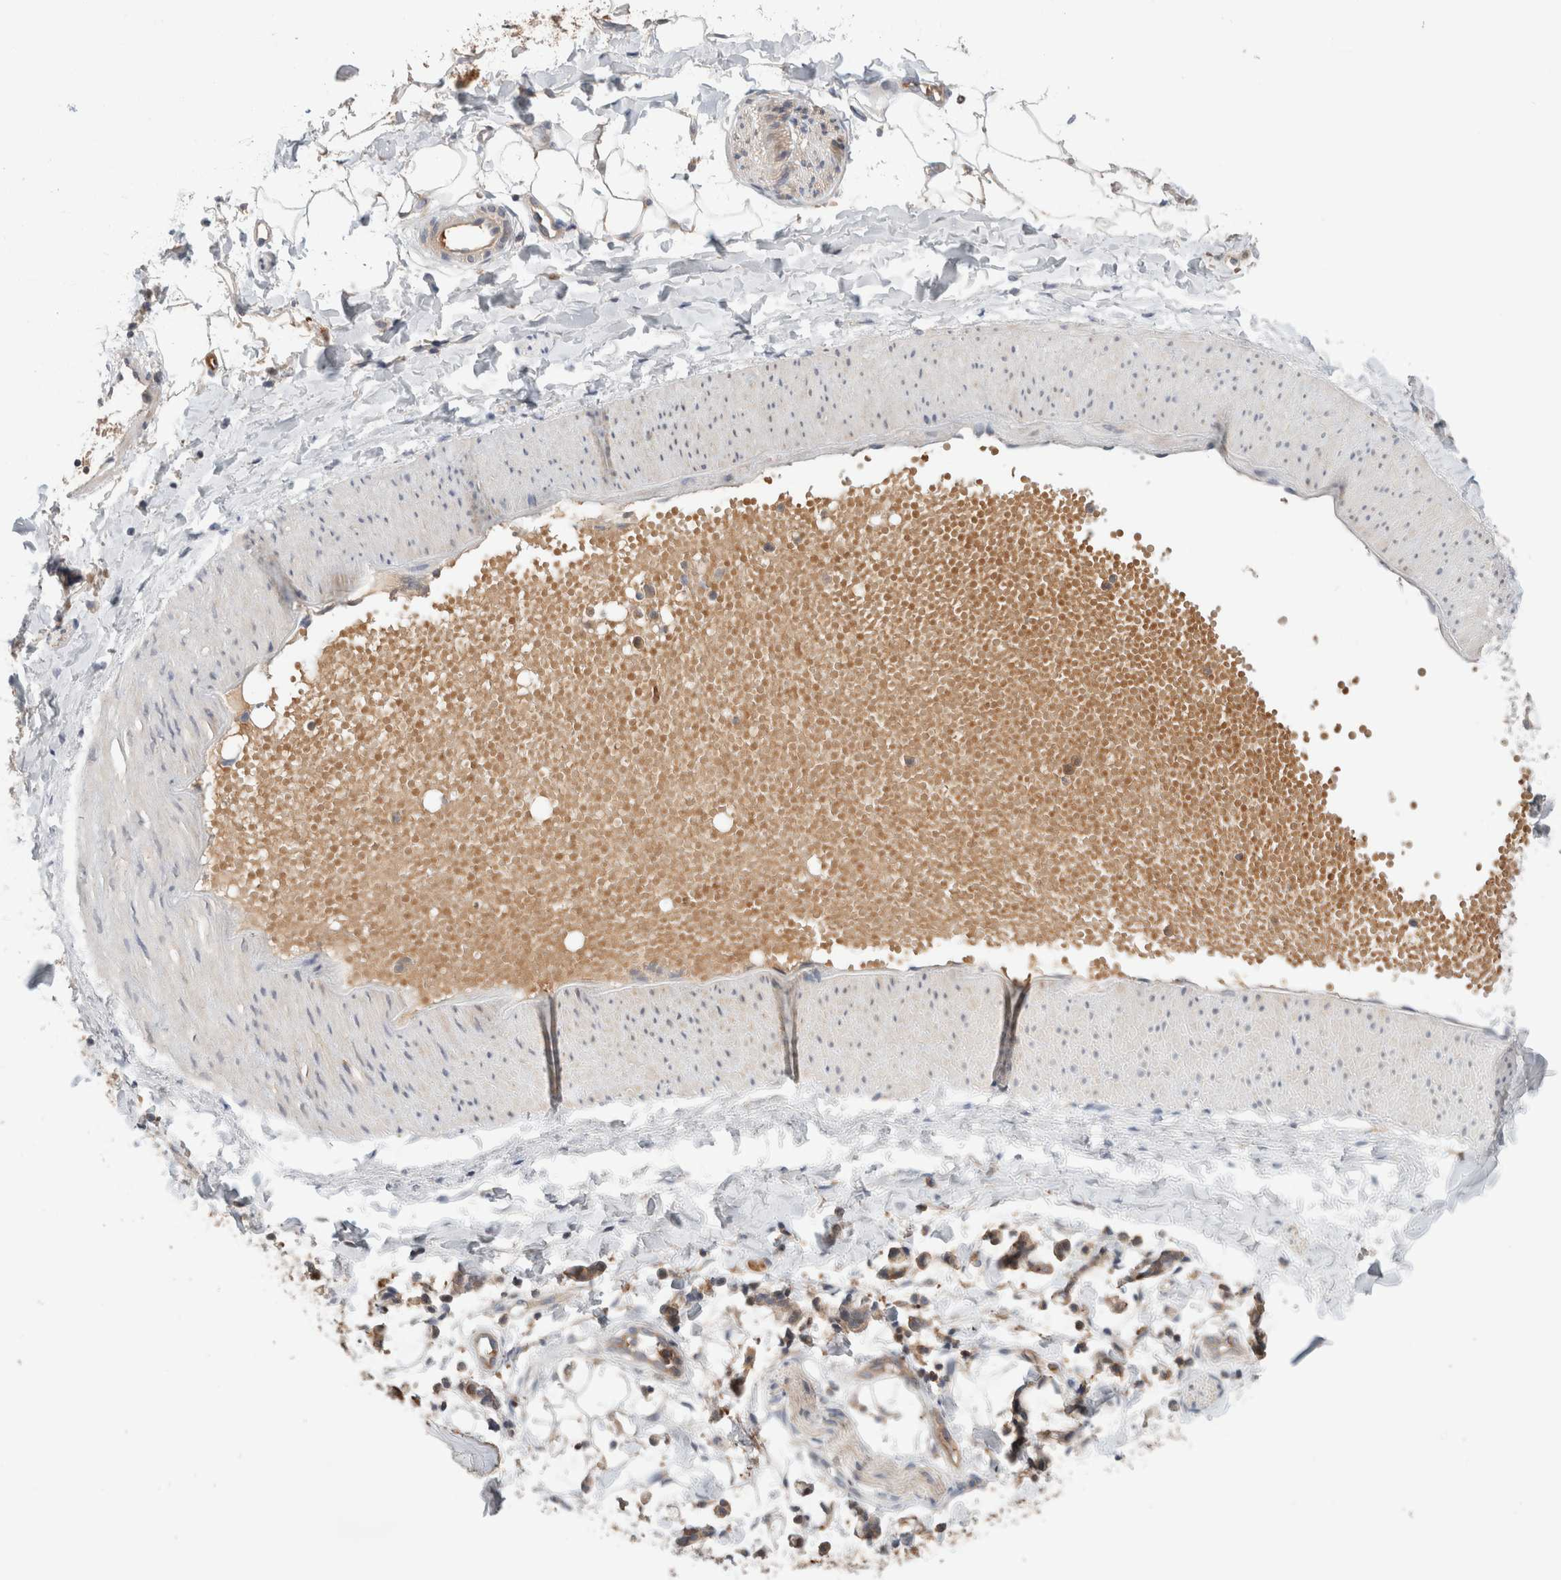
{"staining": {"intensity": "negative", "quantity": "none", "location": "none"}, "tissue": "adipose tissue", "cell_type": "Adipocytes", "image_type": "normal", "snomed": [{"axis": "morphology", "description": "Normal tissue, NOS"}, {"axis": "morphology", "description": "Adenocarcinoma, NOS"}, {"axis": "topography", "description": "Colon"}, {"axis": "topography", "description": "Peripheral nerve tissue"}], "caption": "This is an immunohistochemistry (IHC) histopathology image of benign adipose tissue. There is no expression in adipocytes.", "gene": "KLHL14", "patient": {"sex": "male", "age": 14}}